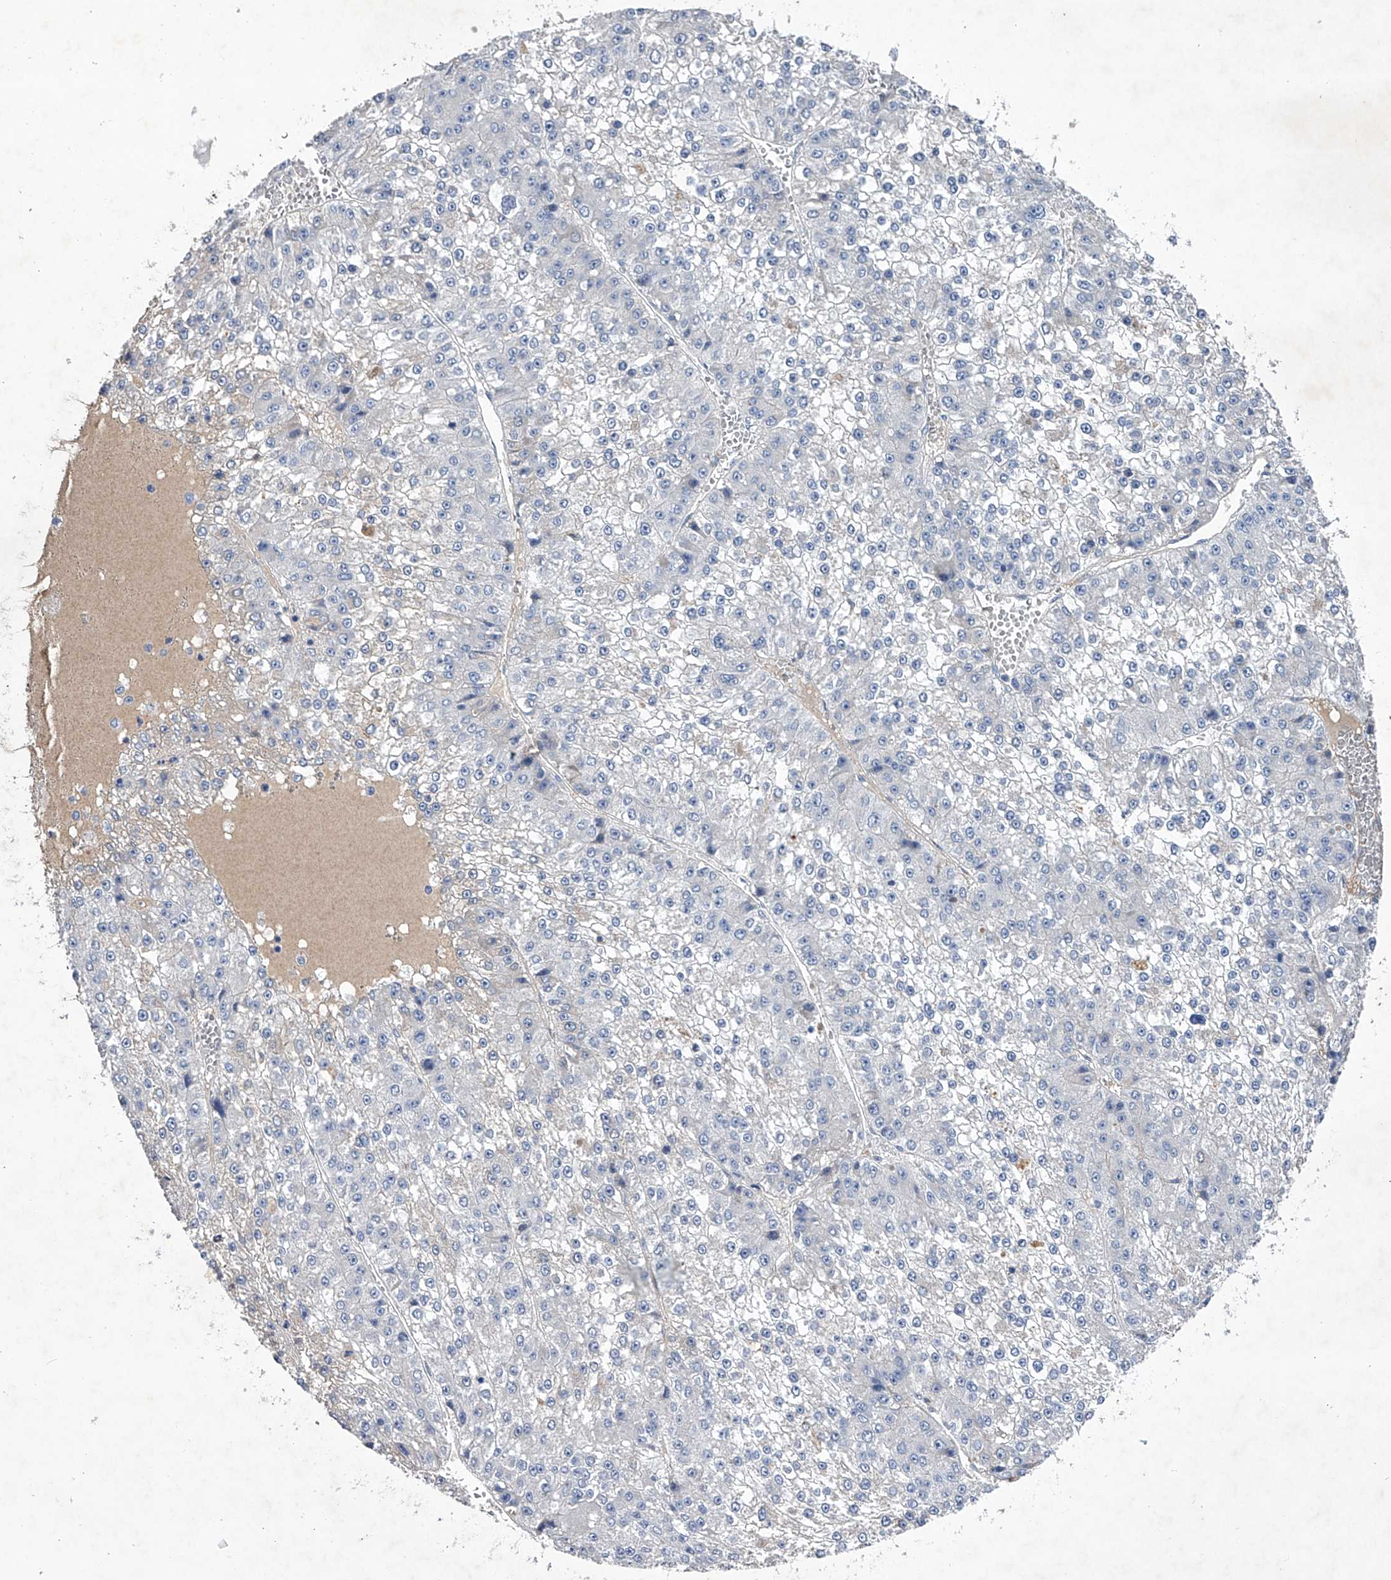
{"staining": {"intensity": "negative", "quantity": "none", "location": "none"}, "tissue": "liver cancer", "cell_type": "Tumor cells", "image_type": "cancer", "snomed": [{"axis": "morphology", "description": "Carcinoma, Hepatocellular, NOS"}, {"axis": "topography", "description": "Liver"}], "caption": "Tumor cells show no significant protein expression in liver hepatocellular carcinoma.", "gene": "ASNS", "patient": {"sex": "female", "age": 73}}